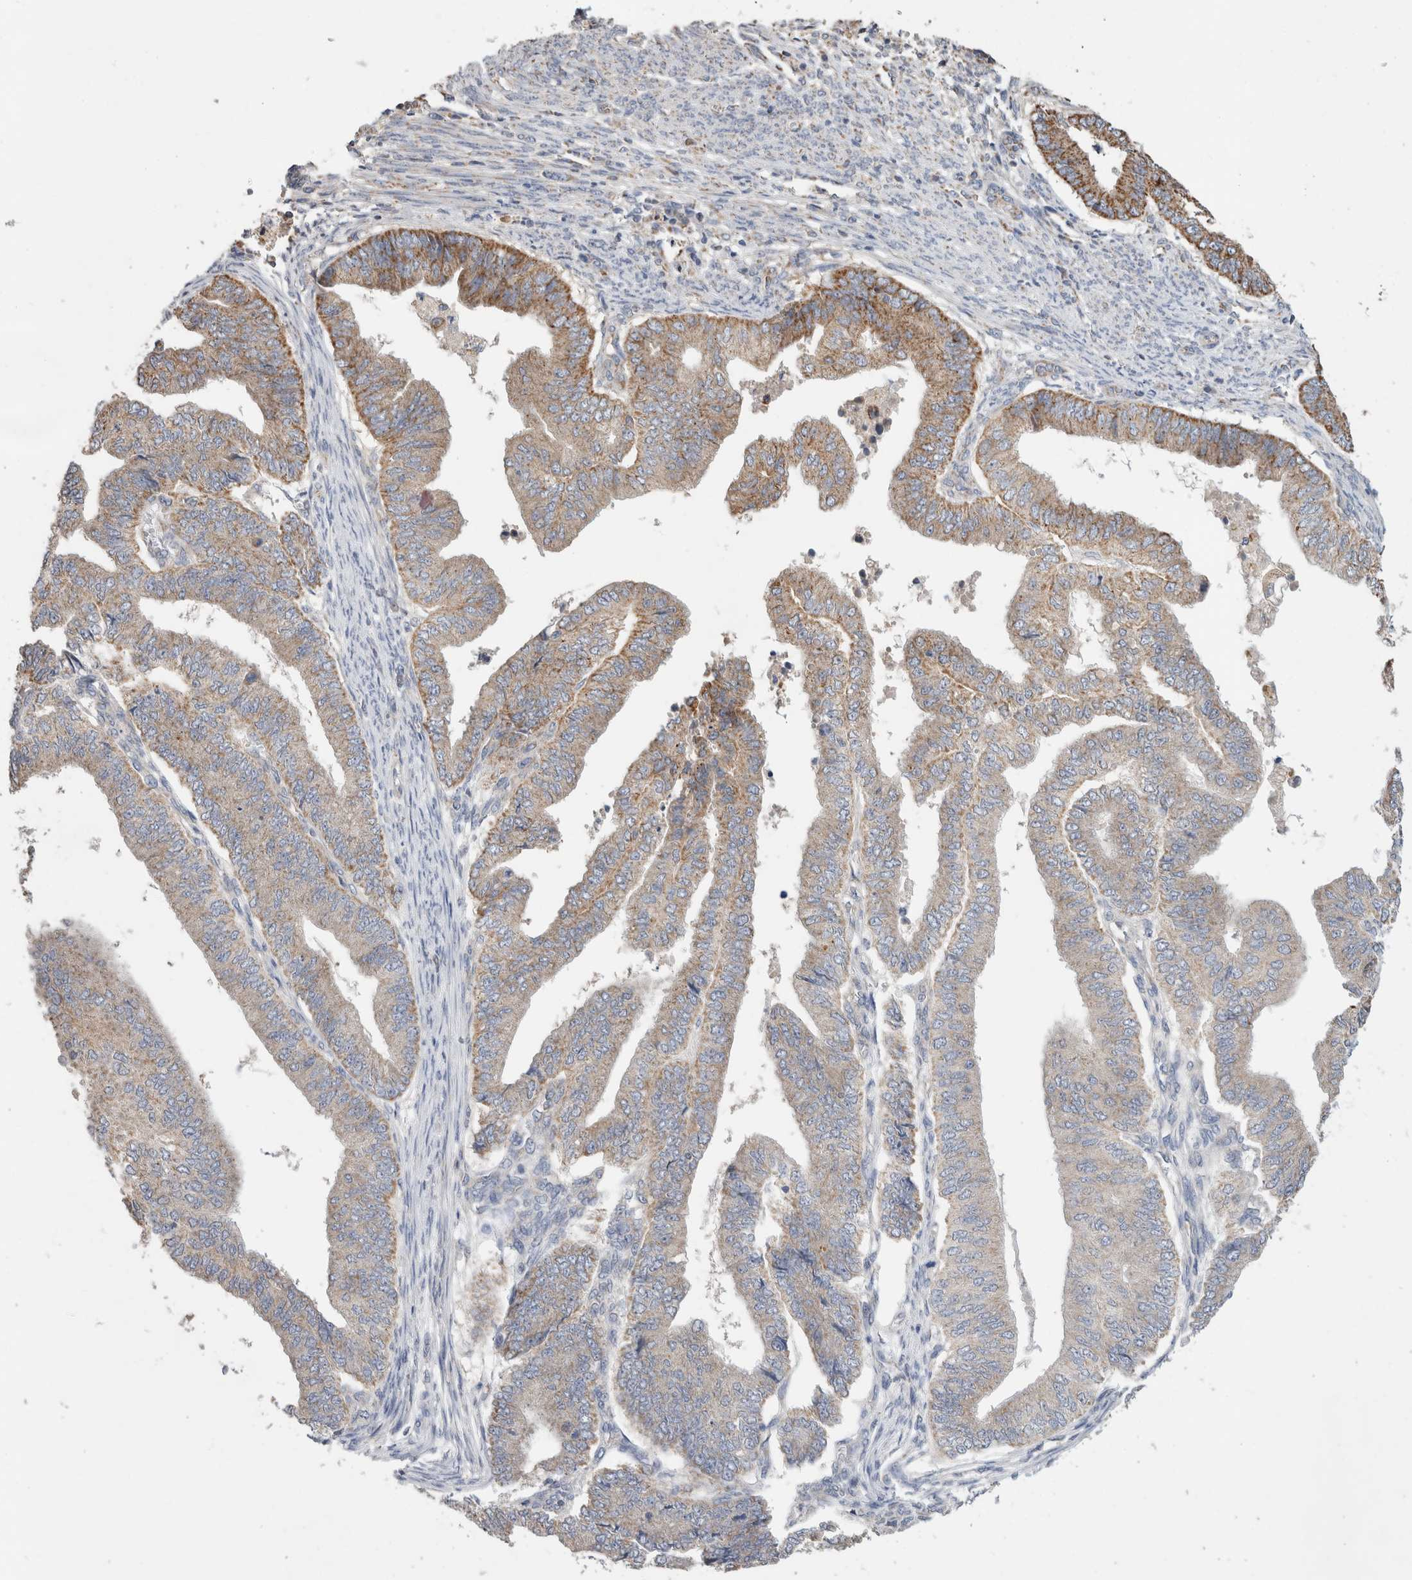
{"staining": {"intensity": "moderate", "quantity": "25%-75%", "location": "cytoplasmic/membranous"}, "tissue": "endometrial cancer", "cell_type": "Tumor cells", "image_type": "cancer", "snomed": [{"axis": "morphology", "description": "Polyp, NOS"}, {"axis": "morphology", "description": "Adenocarcinoma, NOS"}, {"axis": "morphology", "description": "Adenoma, NOS"}, {"axis": "topography", "description": "Endometrium"}], "caption": "Protein staining of endometrial adenoma tissue shows moderate cytoplasmic/membranous expression in about 25%-75% of tumor cells. (brown staining indicates protein expression, while blue staining denotes nuclei).", "gene": "IARS2", "patient": {"sex": "female", "age": 79}}